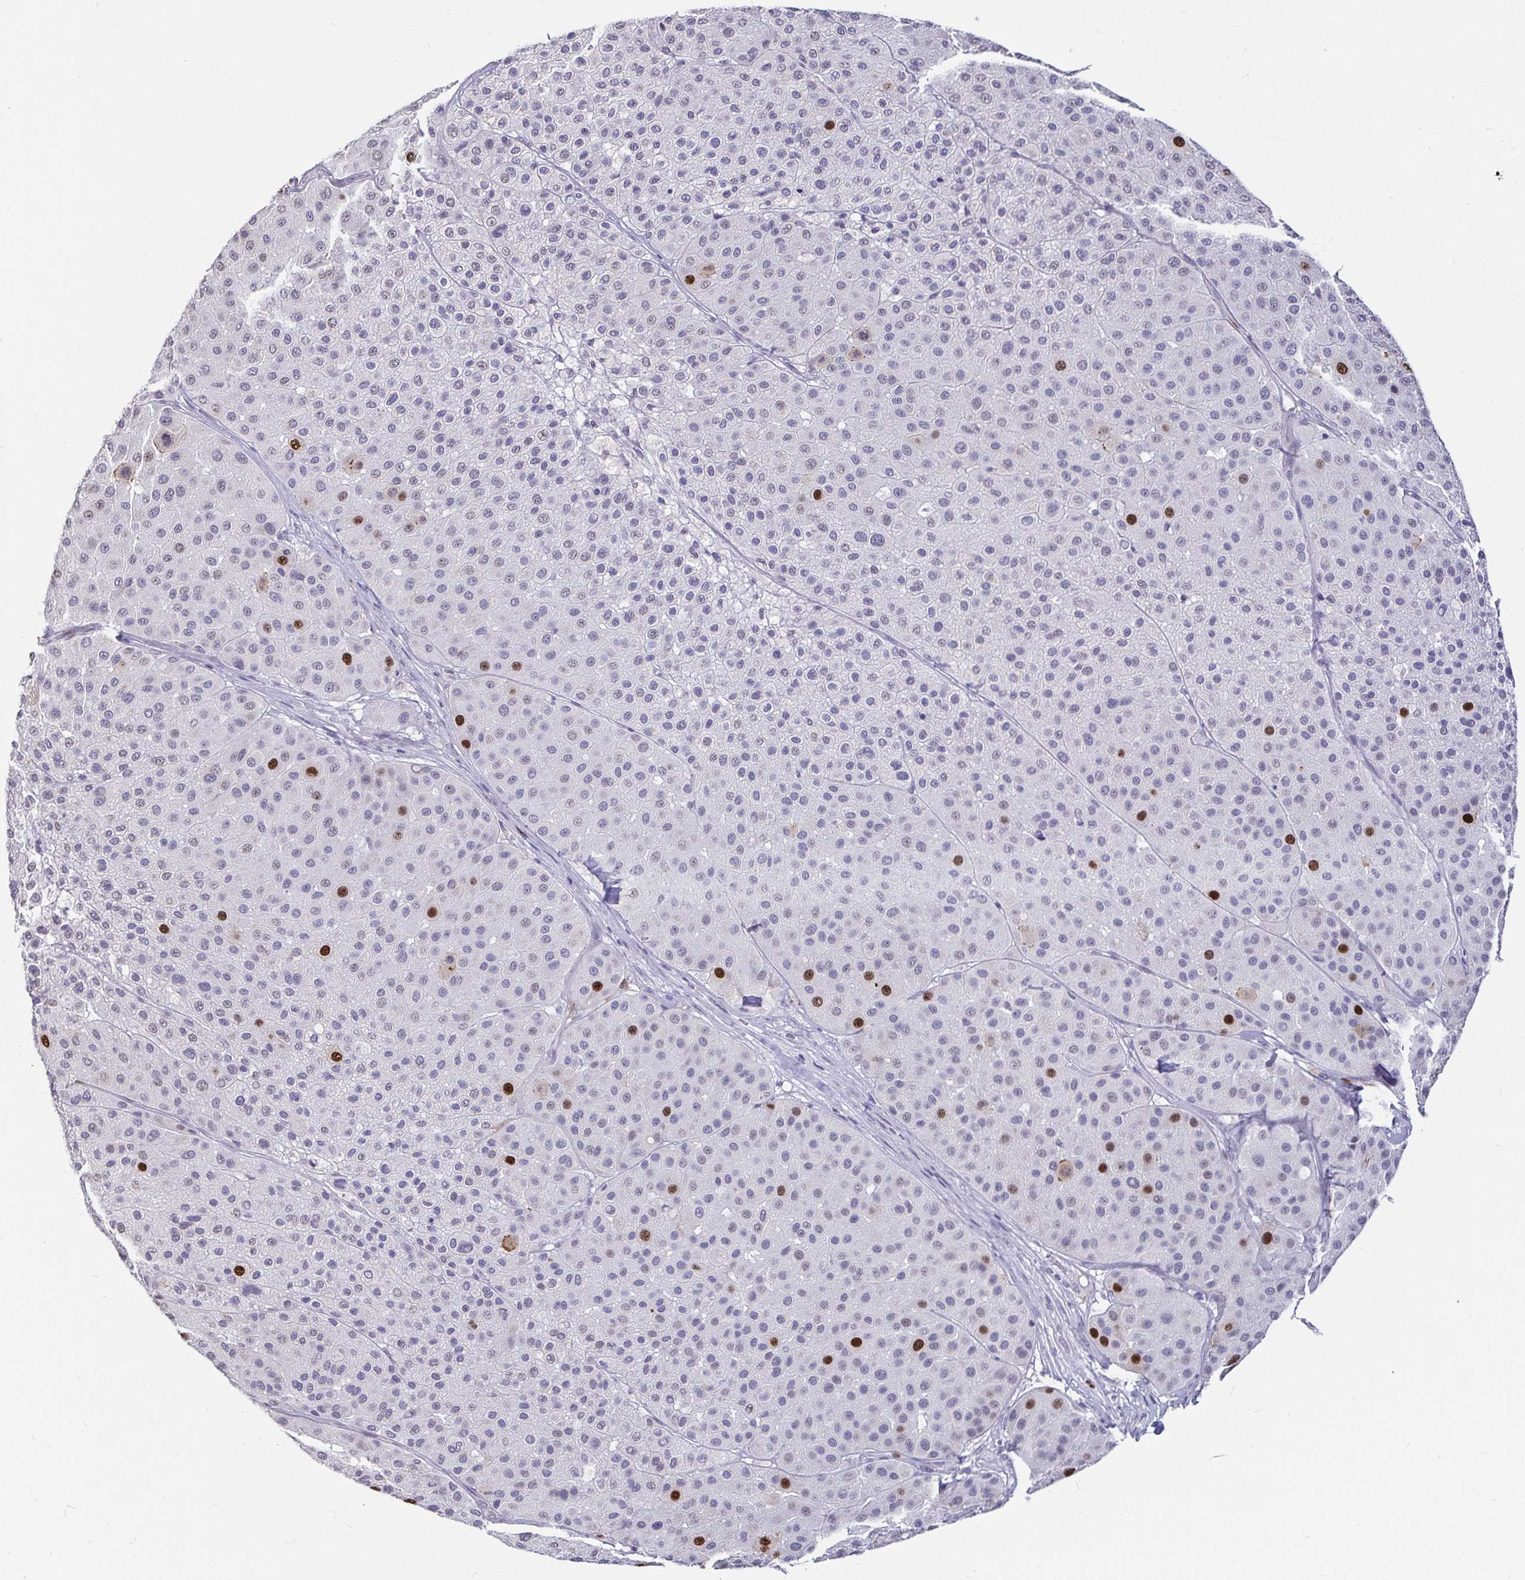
{"staining": {"intensity": "strong", "quantity": "<25%", "location": "nuclear"}, "tissue": "melanoma", "cell_type": "Tumor cells", "image_type": "cancer", "snomed": [{"axis": "morphology", "description": "Malignant melanoma, Metastatic site"}, {"axis": "topography", "description": "Smooth muscle"}], "caption": "Immunohistochemistry (IHC) histopathology image of neoplastic tissue: malignant melanoma (metastatic site) stained using immunohistochemistry exhibits medium levels of strong protein expression localized specifically in the nuclear of tumor cells, appearing as a nuclear brown color.", "gene": "ANLN", "patient": {"sex": "male", "age": 41}}